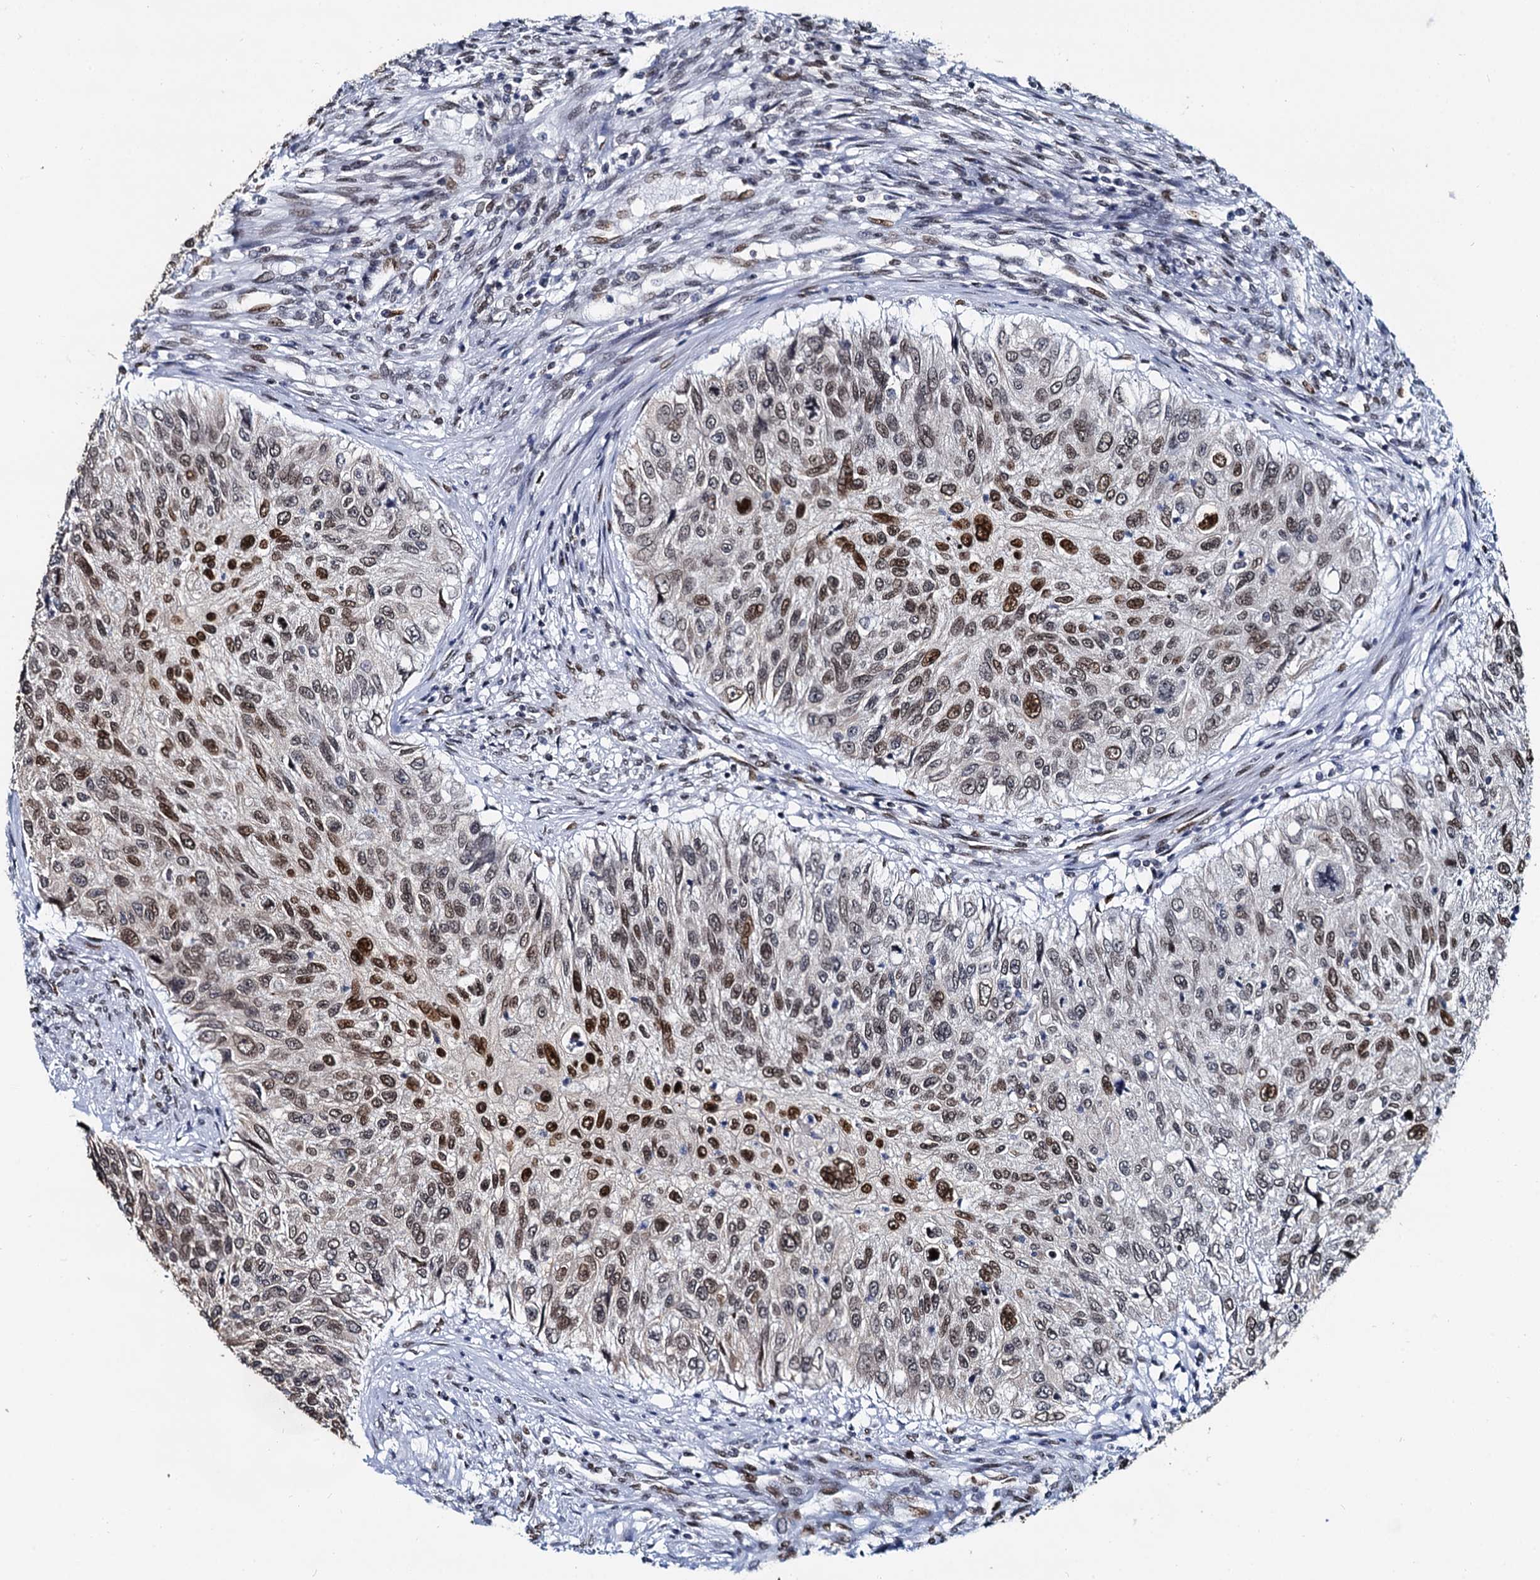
{"staining": {"intensity": "moderate", "quantity": ">75%", "location": "nuclear"}, "tissue": "urothelial cancer", "cell_type": "Tumor cells", "image_type": "cancer", "snomed": [{"axis": "morphology", "description": "Urothelial carcinoma, High grade"}, {"axis": "topography", "description": "Urinary bladder"}], "caption": "Immunohistochemistry (DAB) staining of human high-grade urothelial carcinoma shows moderate nuclear protein expression in about >75% of tumor cells.", "gene": "CMAS", "patient": {"sex": "female", "age": 60}}